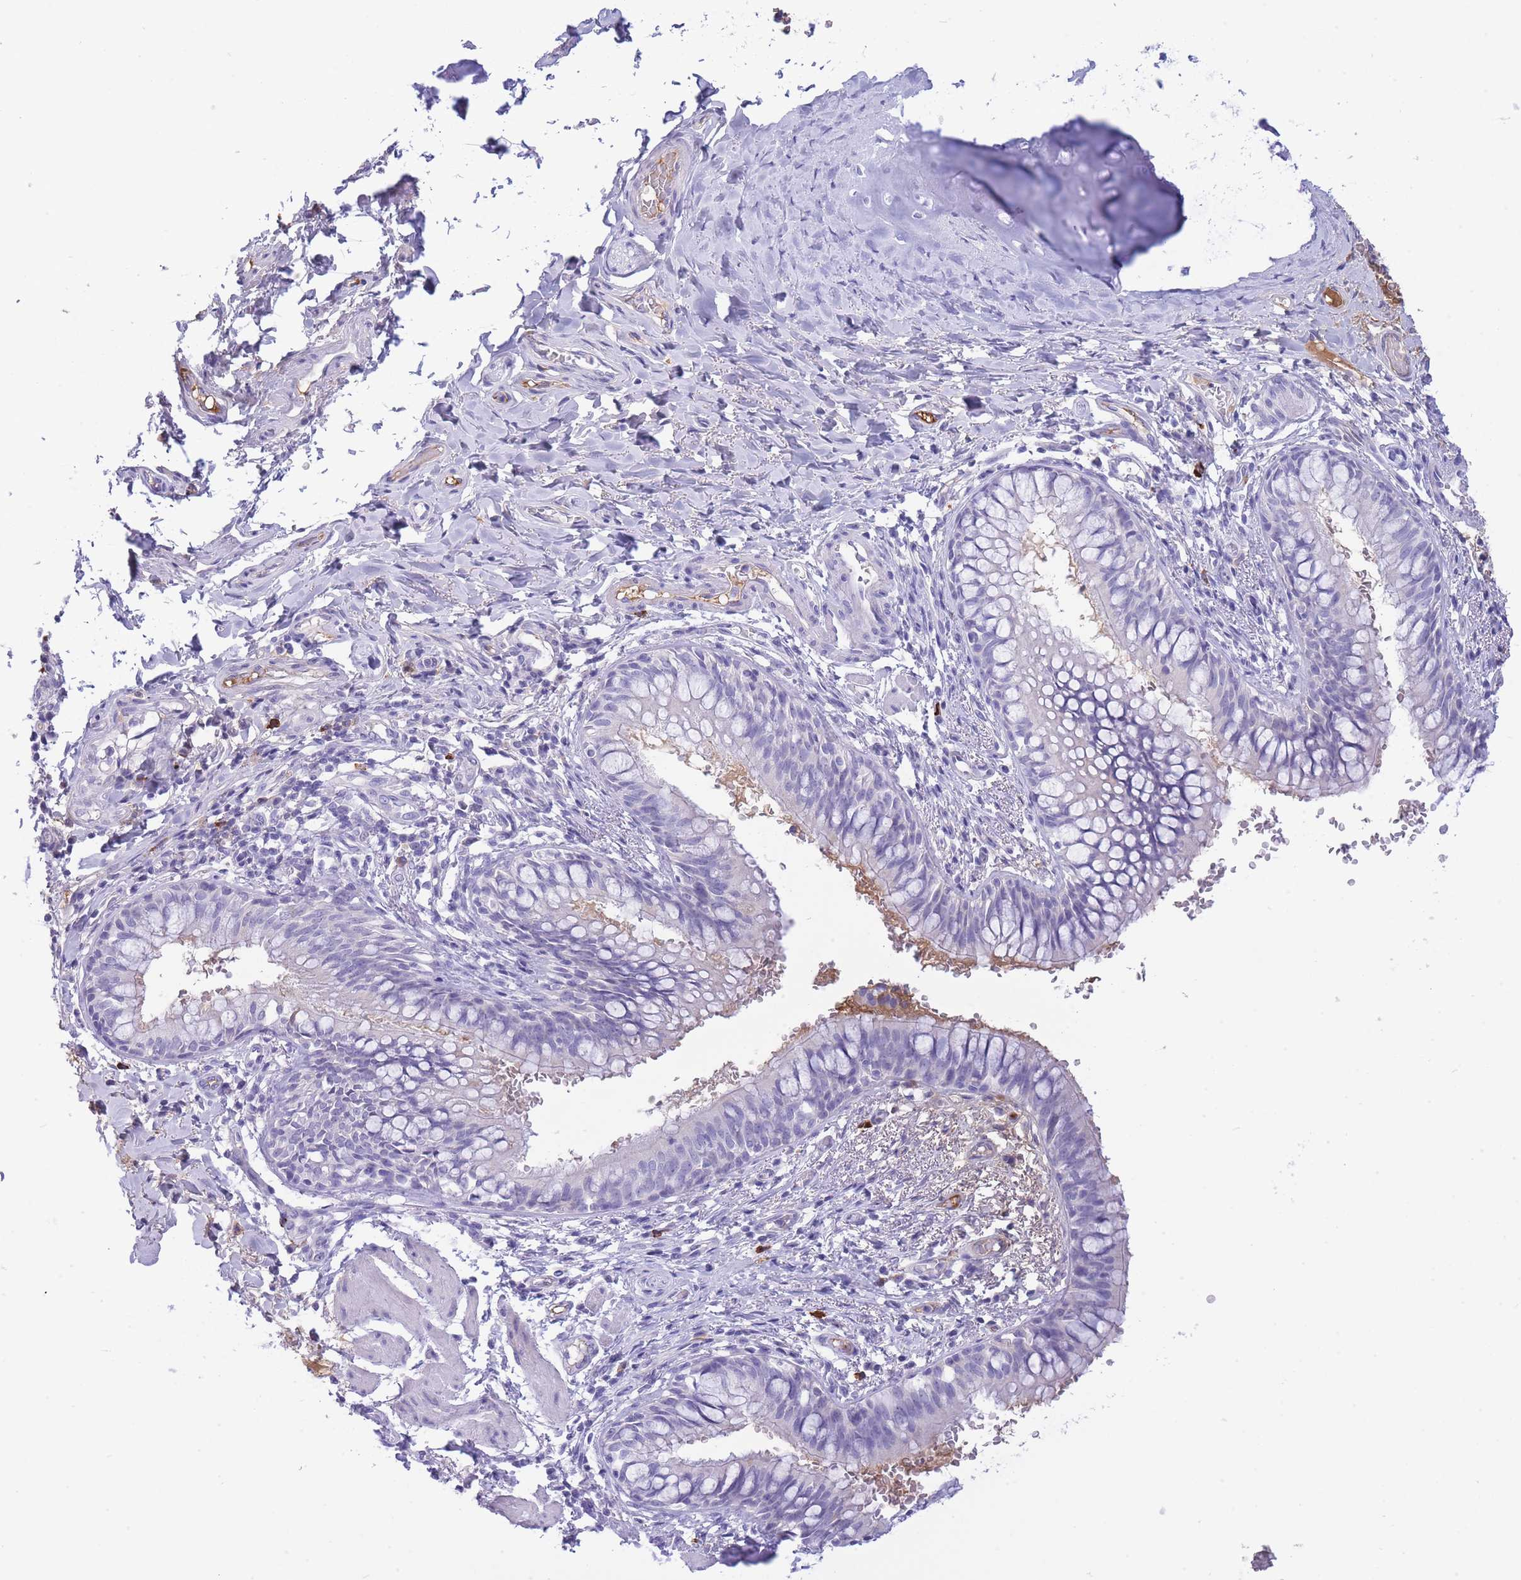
{"staining": {"intensity": "negative", "quantity": "none", "location": "none"}, "tissue": "bronchus", "cell_type": "Respiratory epithelial cells", "image_type": "normal", "snomed": [{"axis": "morphology", "description": "Normal tissue, NOS"}, {"axis": "topography", "description": "Cartilage tissue"}, {"axis": "topography", "description": "Bronchus"}], "caption": "Photomicrograph shows no protein staining in respiratory epithelial cells of benign bronchus. (DAB (3,3'-diaminobenzidine) immunohistochemistry, high magnification).", "gene": "ASAP3", "patient": {"sex": "female", "age": 36}}